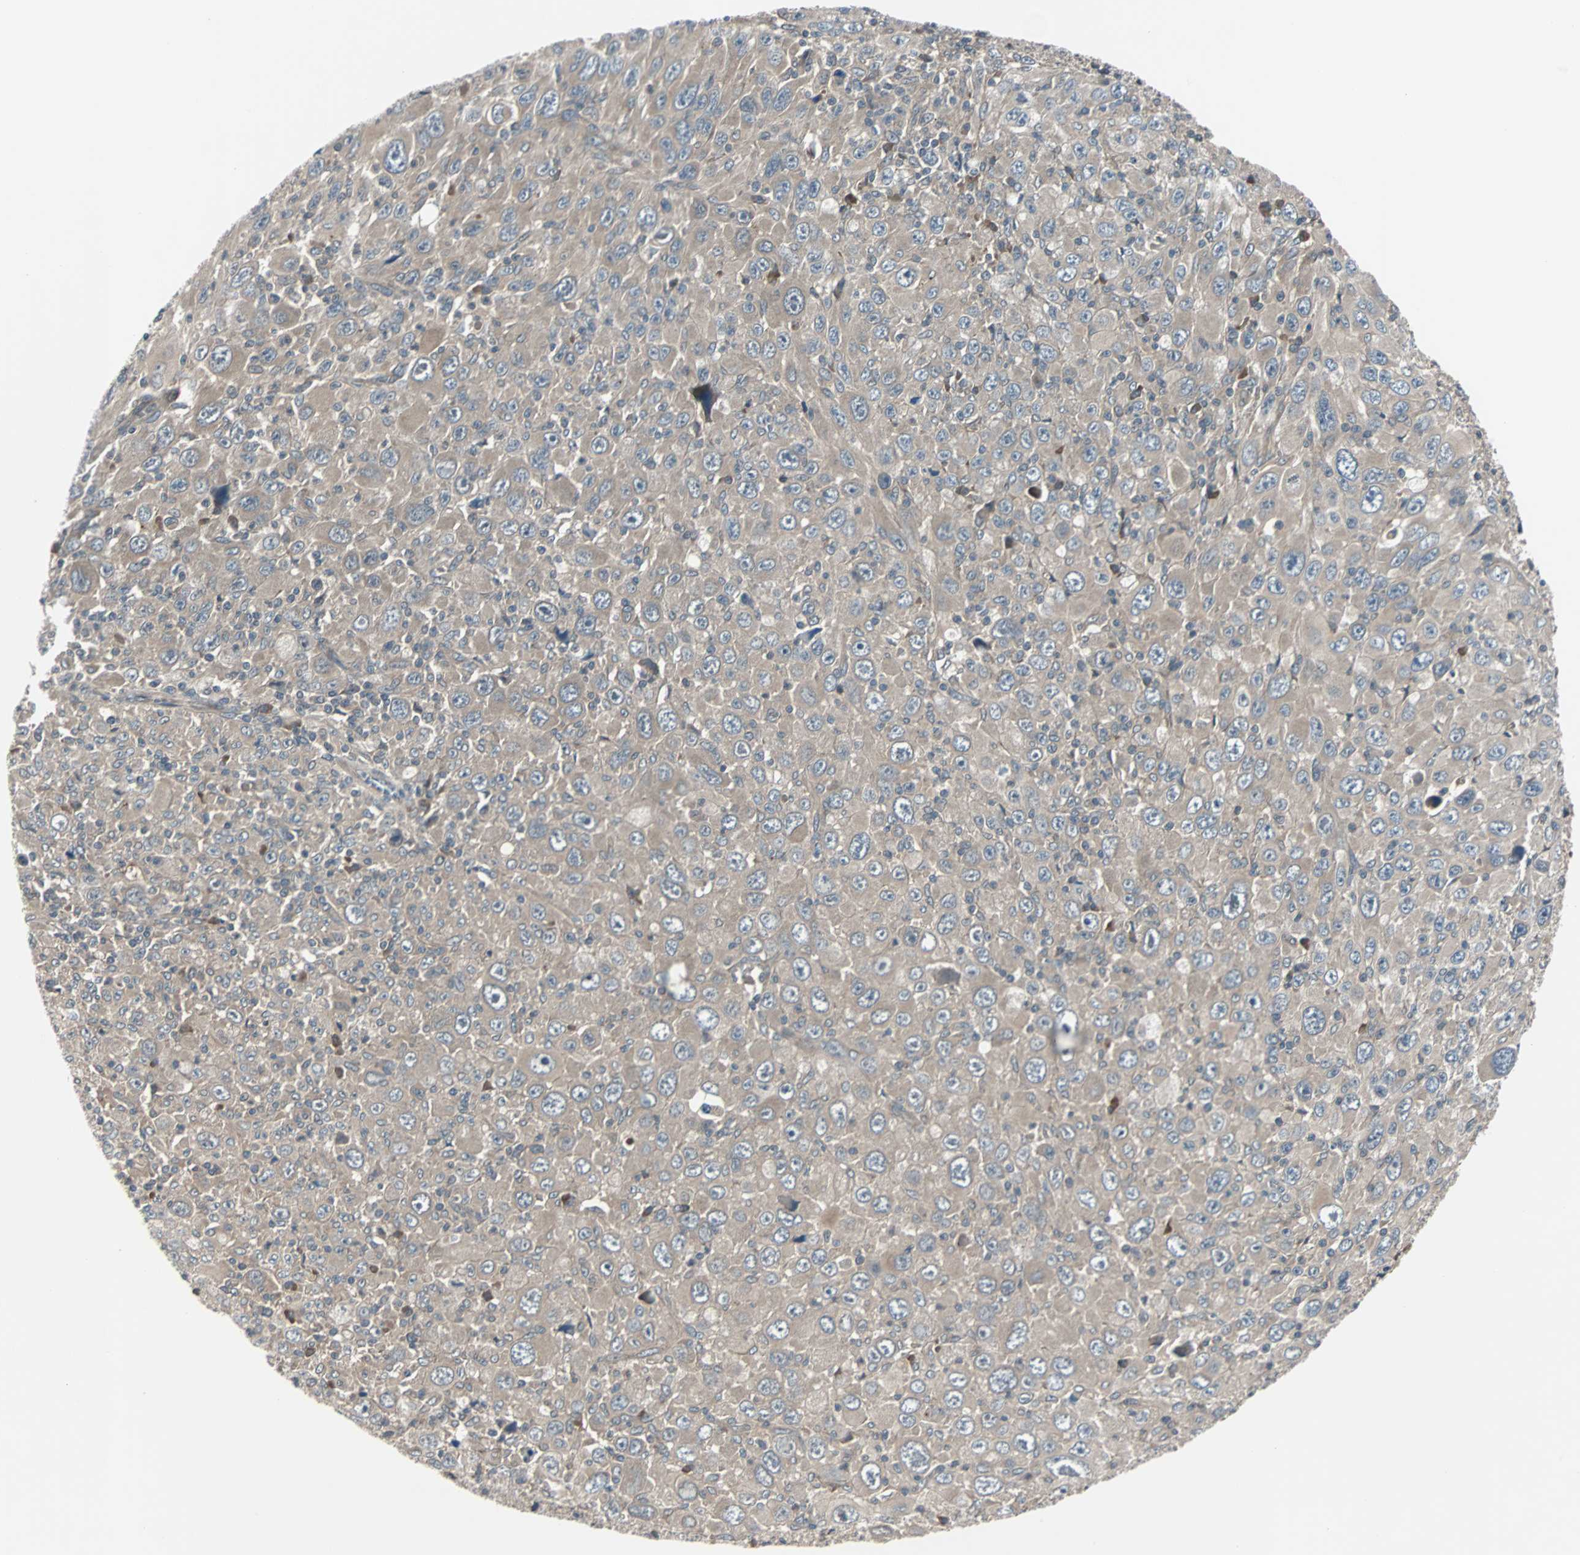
{"staining": {"intensity": "moderate", "quantity": ">75%", "location": "cytoplasmic/membranous"}, "tissue": "melanoma", "cell_type": "Tumor cells", "image_type": "cancer", "snomed": [{"axis": "morphology", "description": "Malignant melanoma, Metastatic site"}, {"axis": "topography", "description": "Skin"}], "caption": "Melanoma was stained to show a protein in brown. There is medium levels of moderate cytoplasmic/membranous positivity in approximately >75% of tumor cells. The staining was performed using DAB (3,3'-diaminobenzidine), with brown indicating positive protein expression. Nuclei are stained blue with hematoxylin.", "gene": "ARF1", "patient": {"sex": "female", "age": 56}}